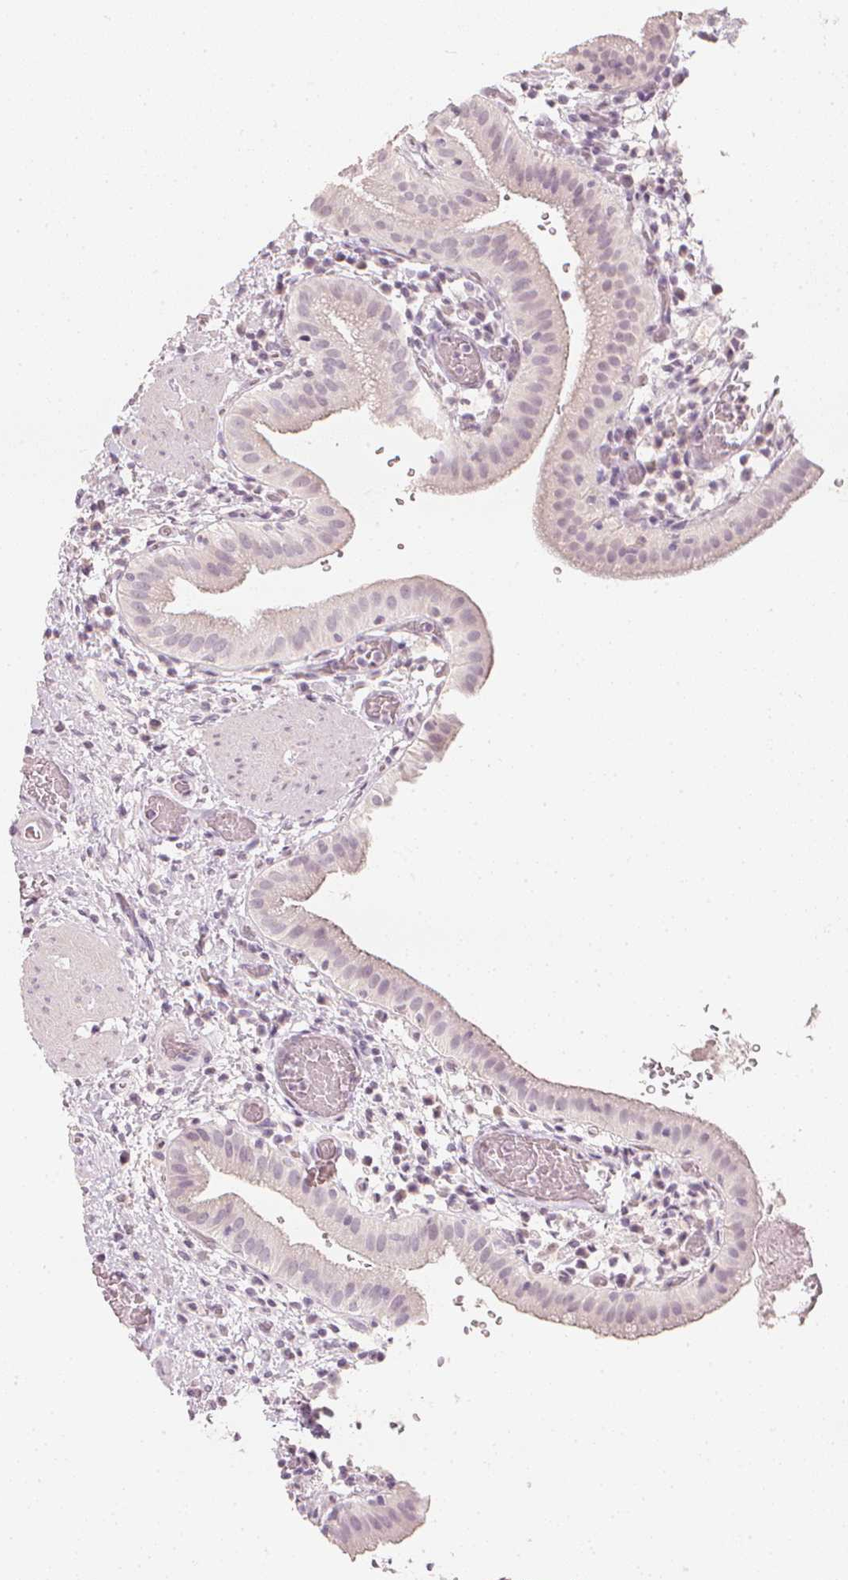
{"staining": {"intensity": "weak", "quantity": "<25%", "location": "cytoplasmic/membranous"}, "tissue": "gallbladder", "cell_type": "Glandular cells", "image_type": "normal", "snomed": [{"axis": "morphology", "description": "Normal tissue, NOS"}, {"axis": "topography", "description": "Gallbladder"}], "caption": "DAB immunohistochemical staining of normal gallbladder reveals no significant positivity in glandular cells.", "gene": "CALB1", "patient": {"sex": "male", "age": 26}}